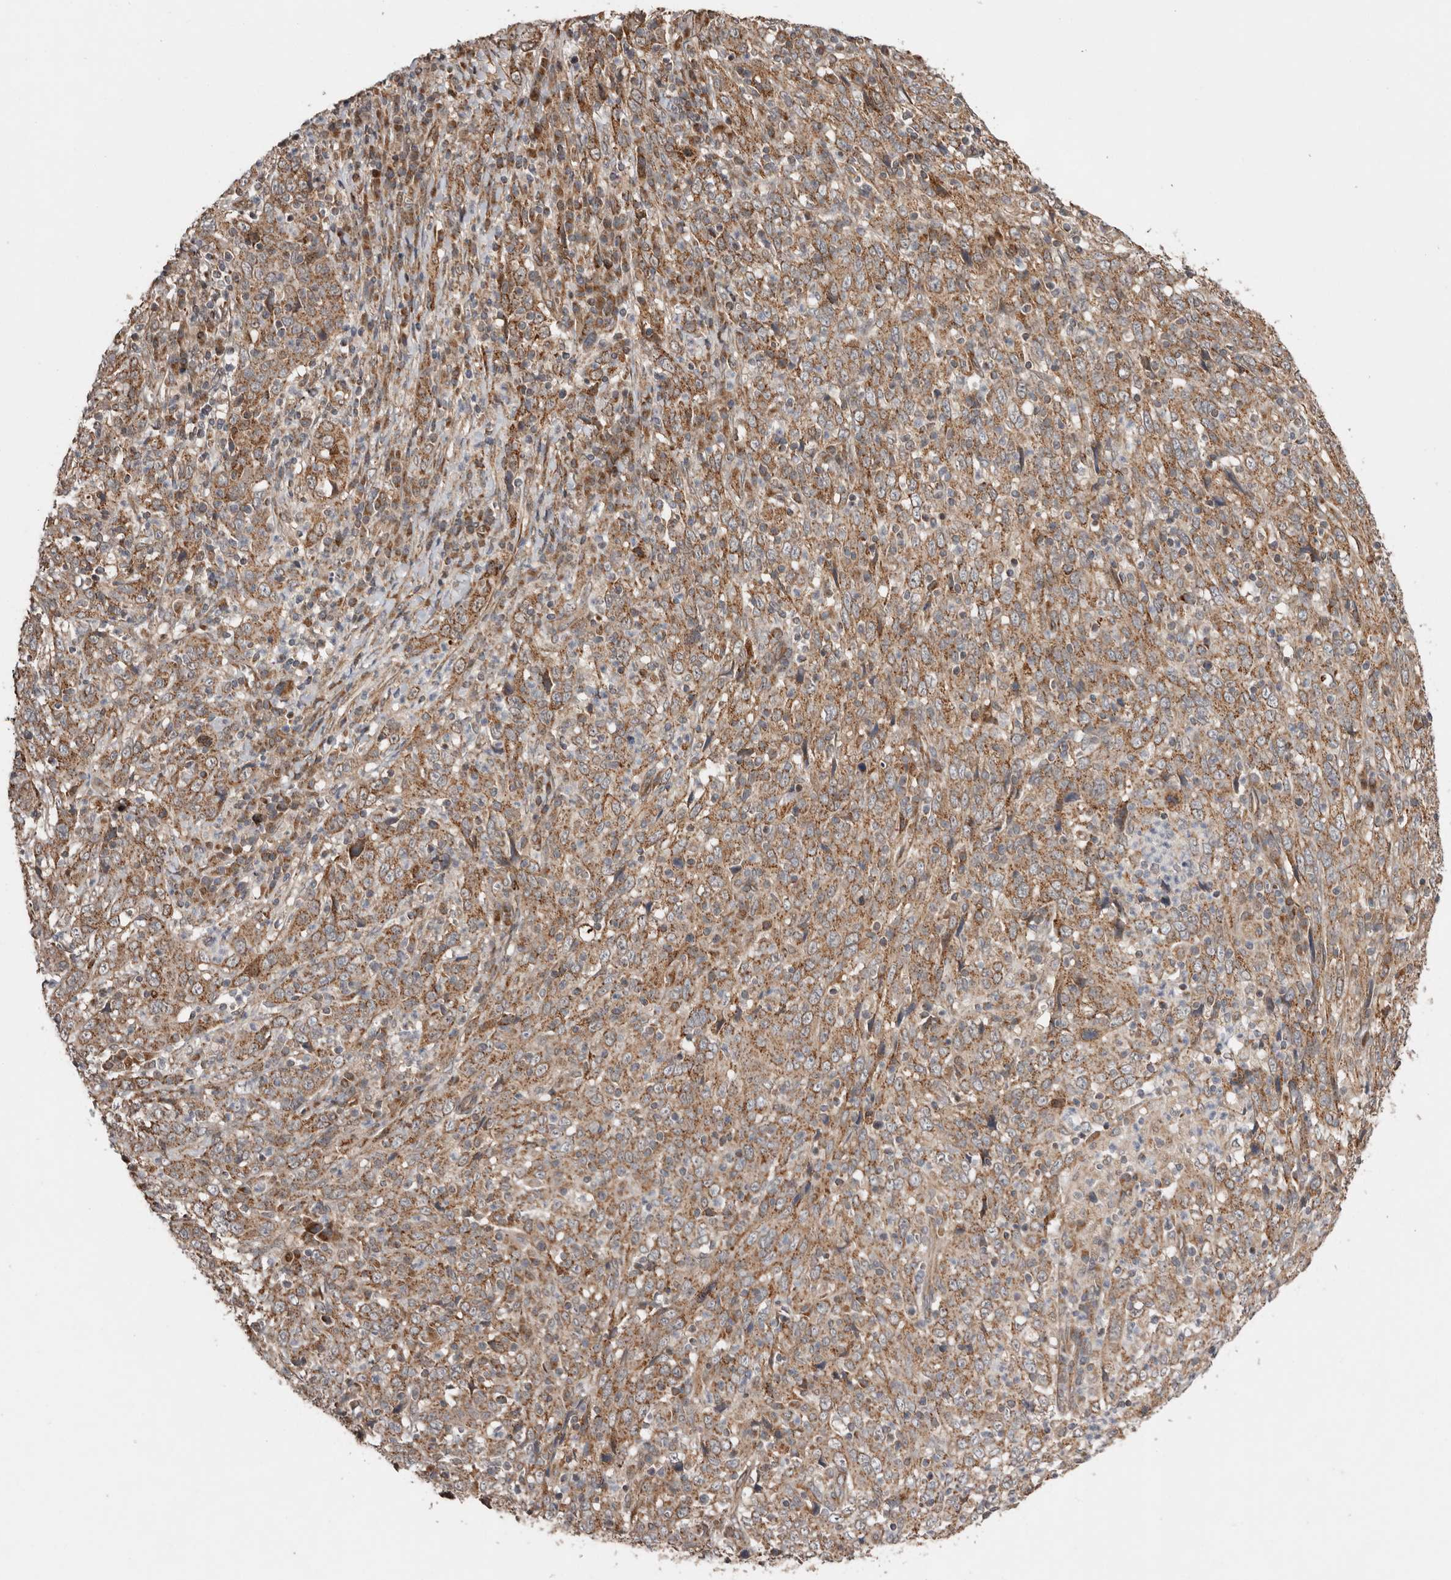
{"staining": {"intensity": "moderate", "quantity": ">75%", "location": "cytoplasmic/membranous"}, "tissue": "cervical cancer", "cell_type": "Tumor cells", "image_type": "cancer", "snomed": [{"axis": "morphology", "description": "Squamous cell carcinoma, NOS"}, {"axis": "topography", "description": "Cervix"}], "caption": "Squamous cell carcinoma (cervical) stained with DAB immunohistochemistry demonstrates medium levels of moderate cytoplasmic/membranous expression in about >75% of tumor cells.", "gene": "PROKR1", "patient": {"sex": "female", "age": 46}}